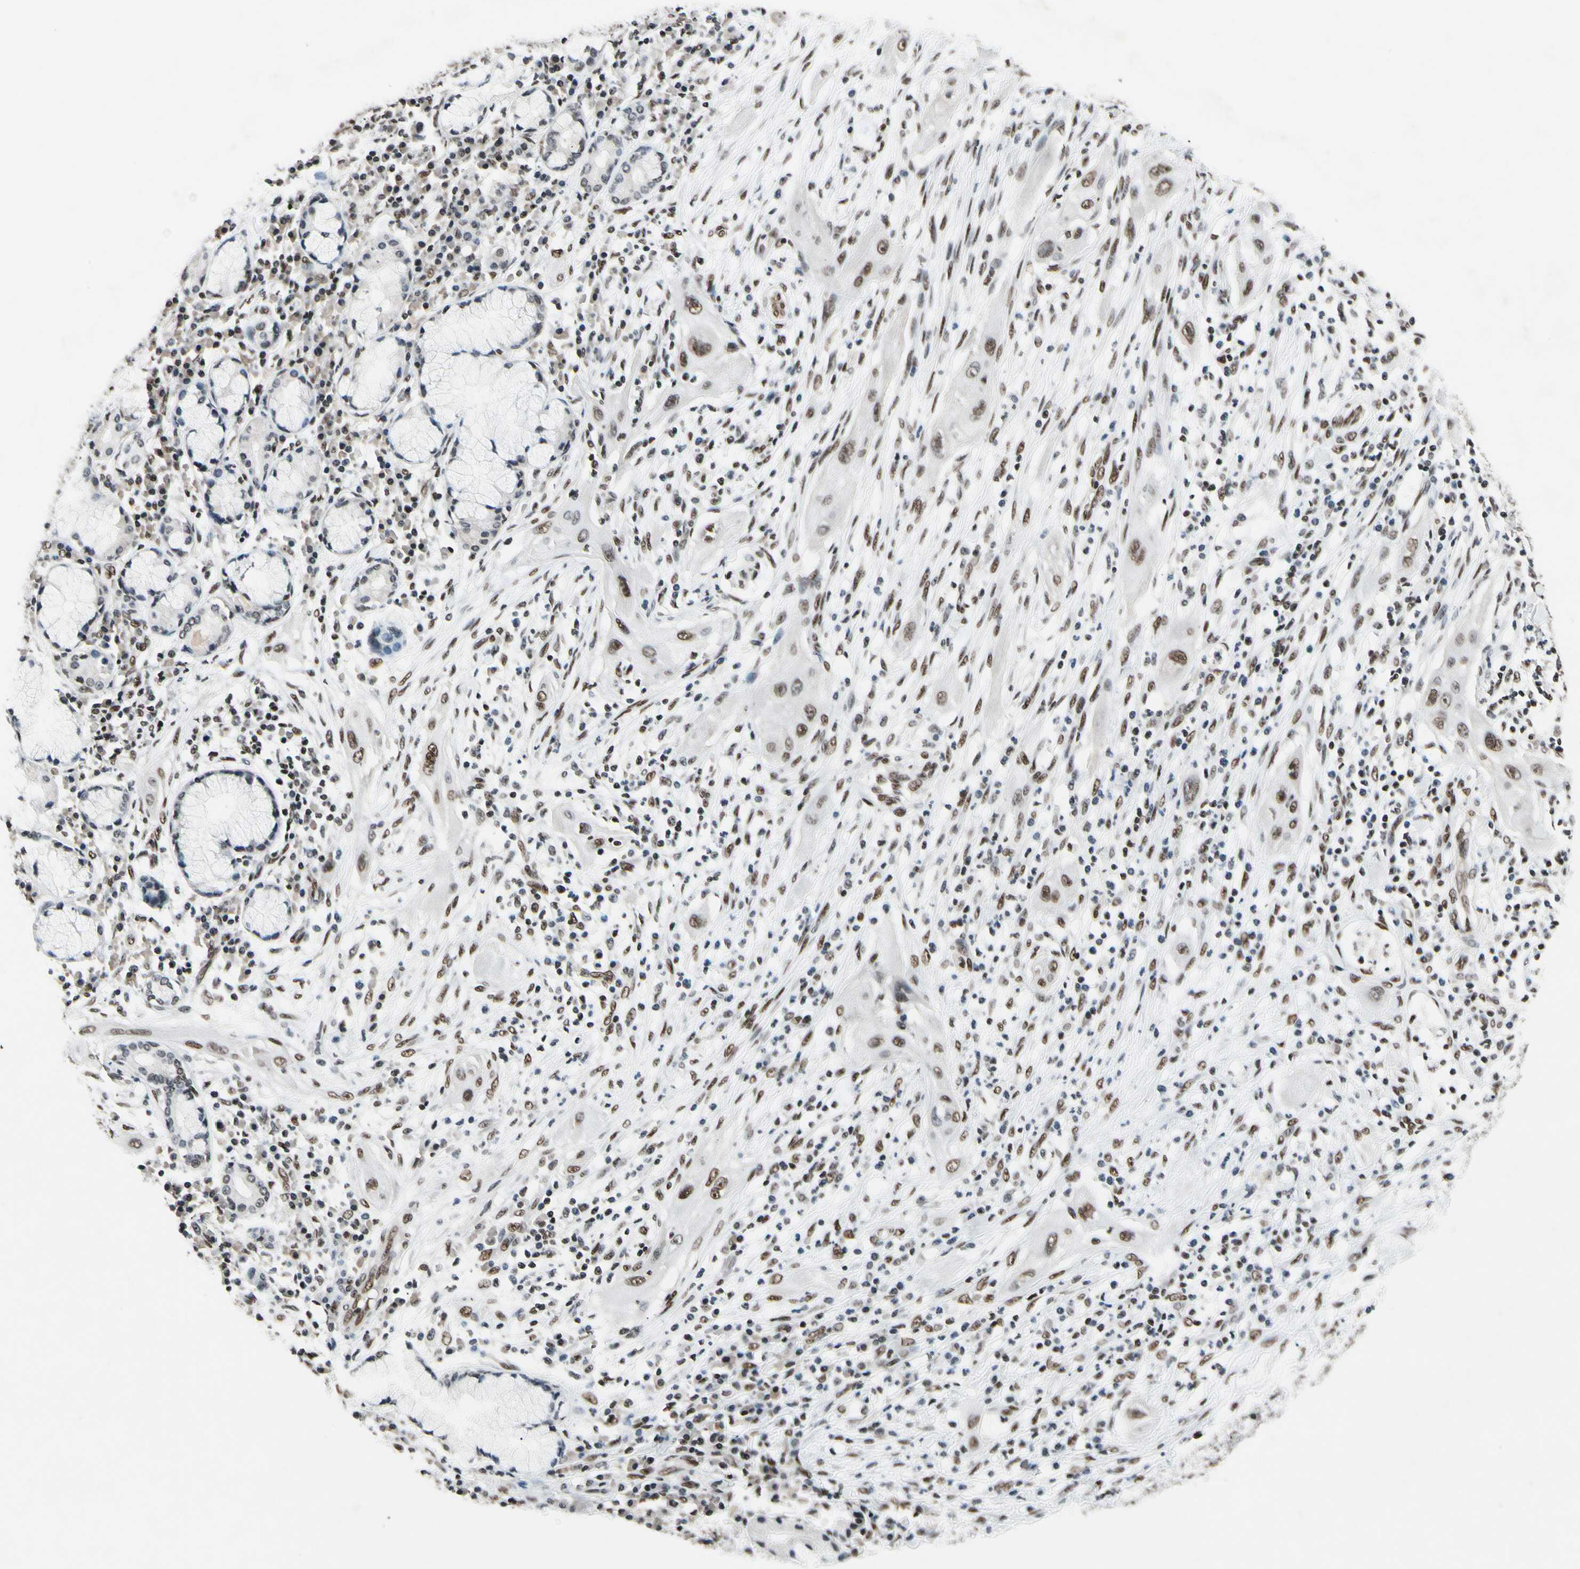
{"staining": {"intensity": "moderate", "quantity": ">75%", "location": "nuclear"}, "tissue": "lung cancer", "cell_type": "Tumor cells", "image_type": "cancer", "snomed": [{"axis": "morphology", "description": "Squamous cell carcinoma, NOS"}, {"axis": "topography", "description": "Lung"}], "caption": "Immunohistochemistry of squamous cell carcinoma (lung) exhibits medium levels of moderate nuclear expression in about >75% of tumor cells.", "gene": "RECQL", "patient": {"sex": "female", "age": 47}}